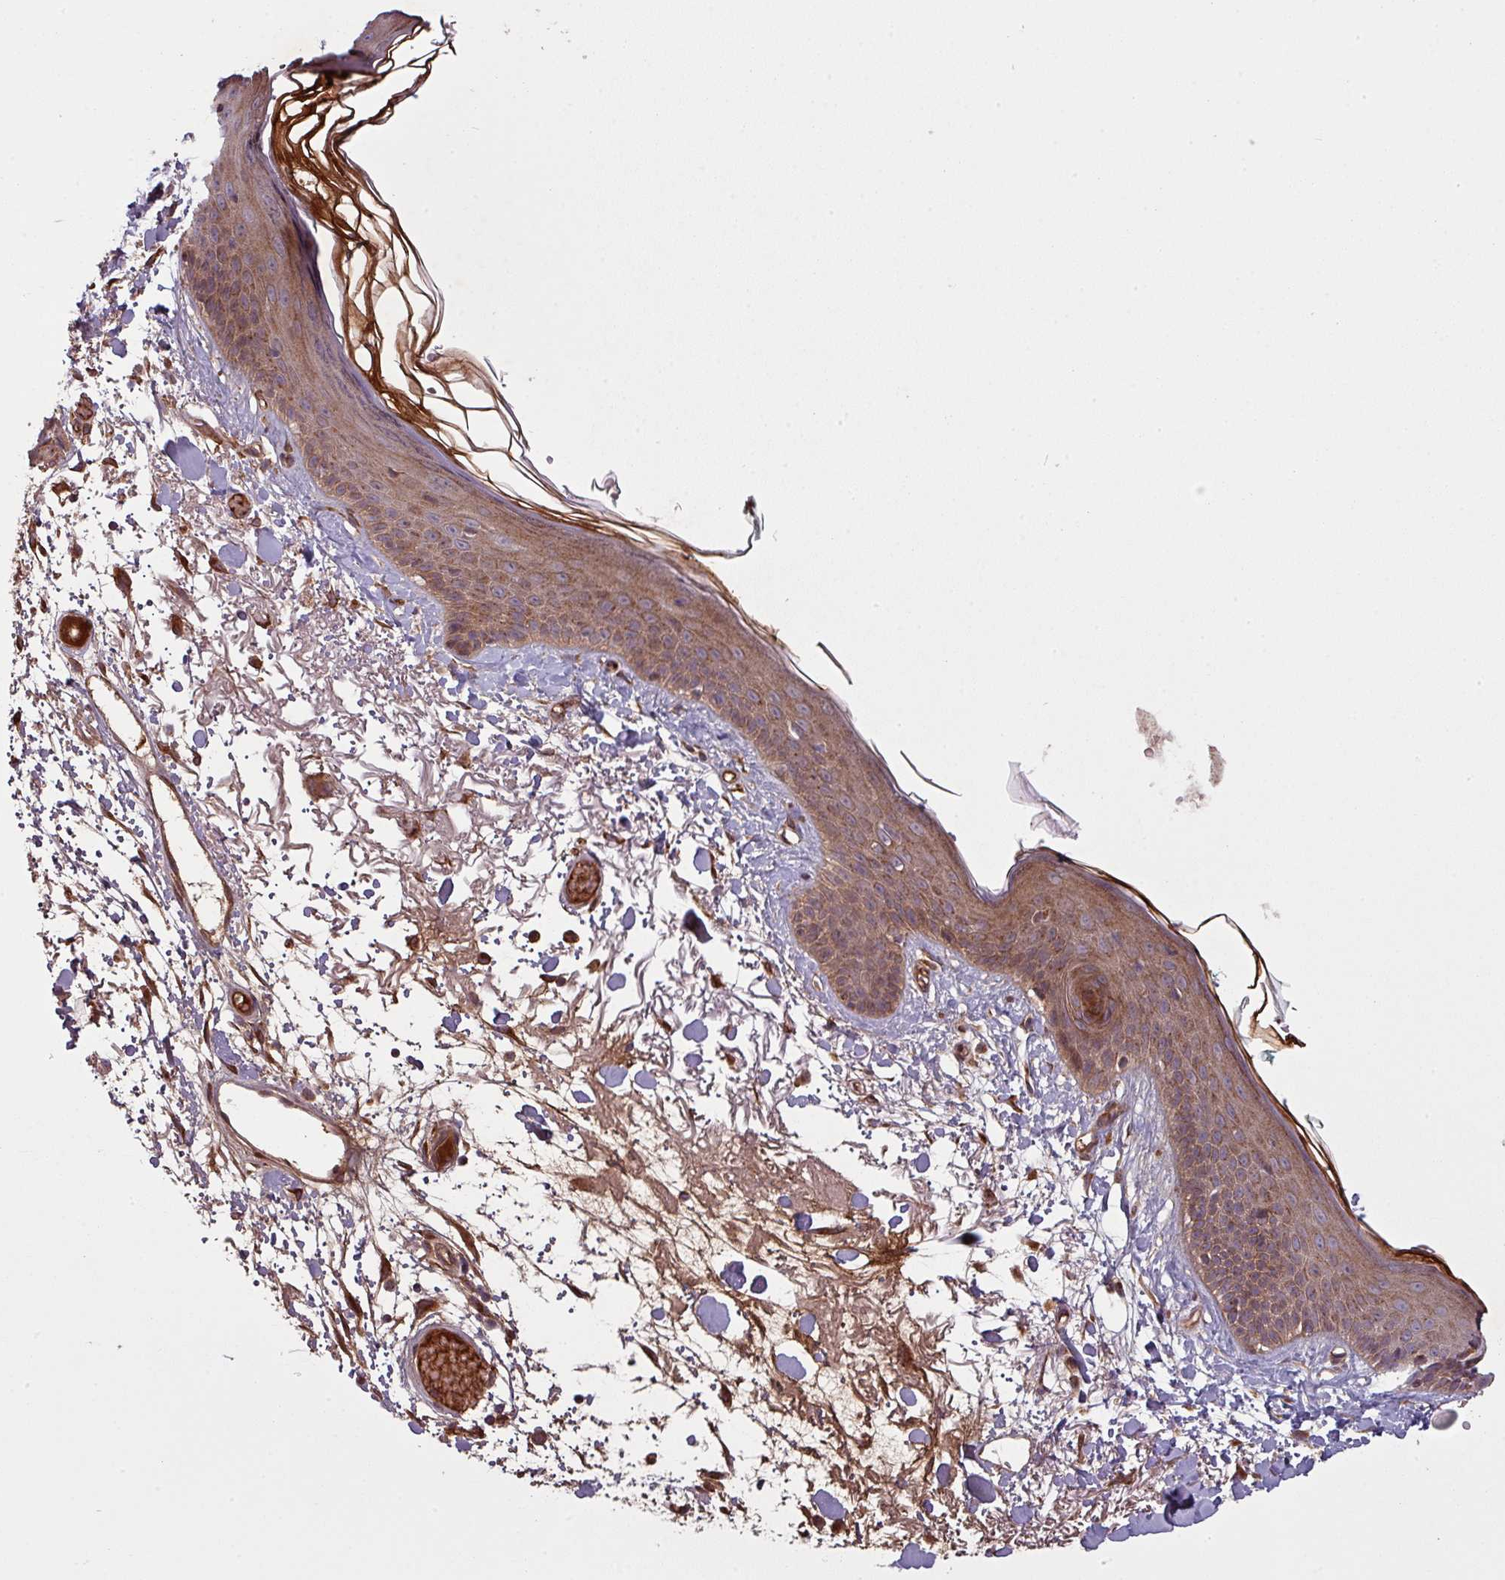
{"staining": {"intensity": "moderate", "quantity": "25%-75%", "location": "cytoplasmic/membranous"}, "tissue": "skin", "cell_type": "Fibroblasts", "image_type": "normal", "snomed": [{"axis": "morphology", "description": "Normal tissue, NOS"}, {"axis": "topography", "description": "Skin"}], "caption": "A brown stain highlights moderate cytoplasmic/membranous staining of a protein in fibroblasts of normal skin. (DAB = brown stain, brightfield microscopy at high magnification).", "gene": "SNRNP25", "patient": {"sex": "male", "age": 79}}